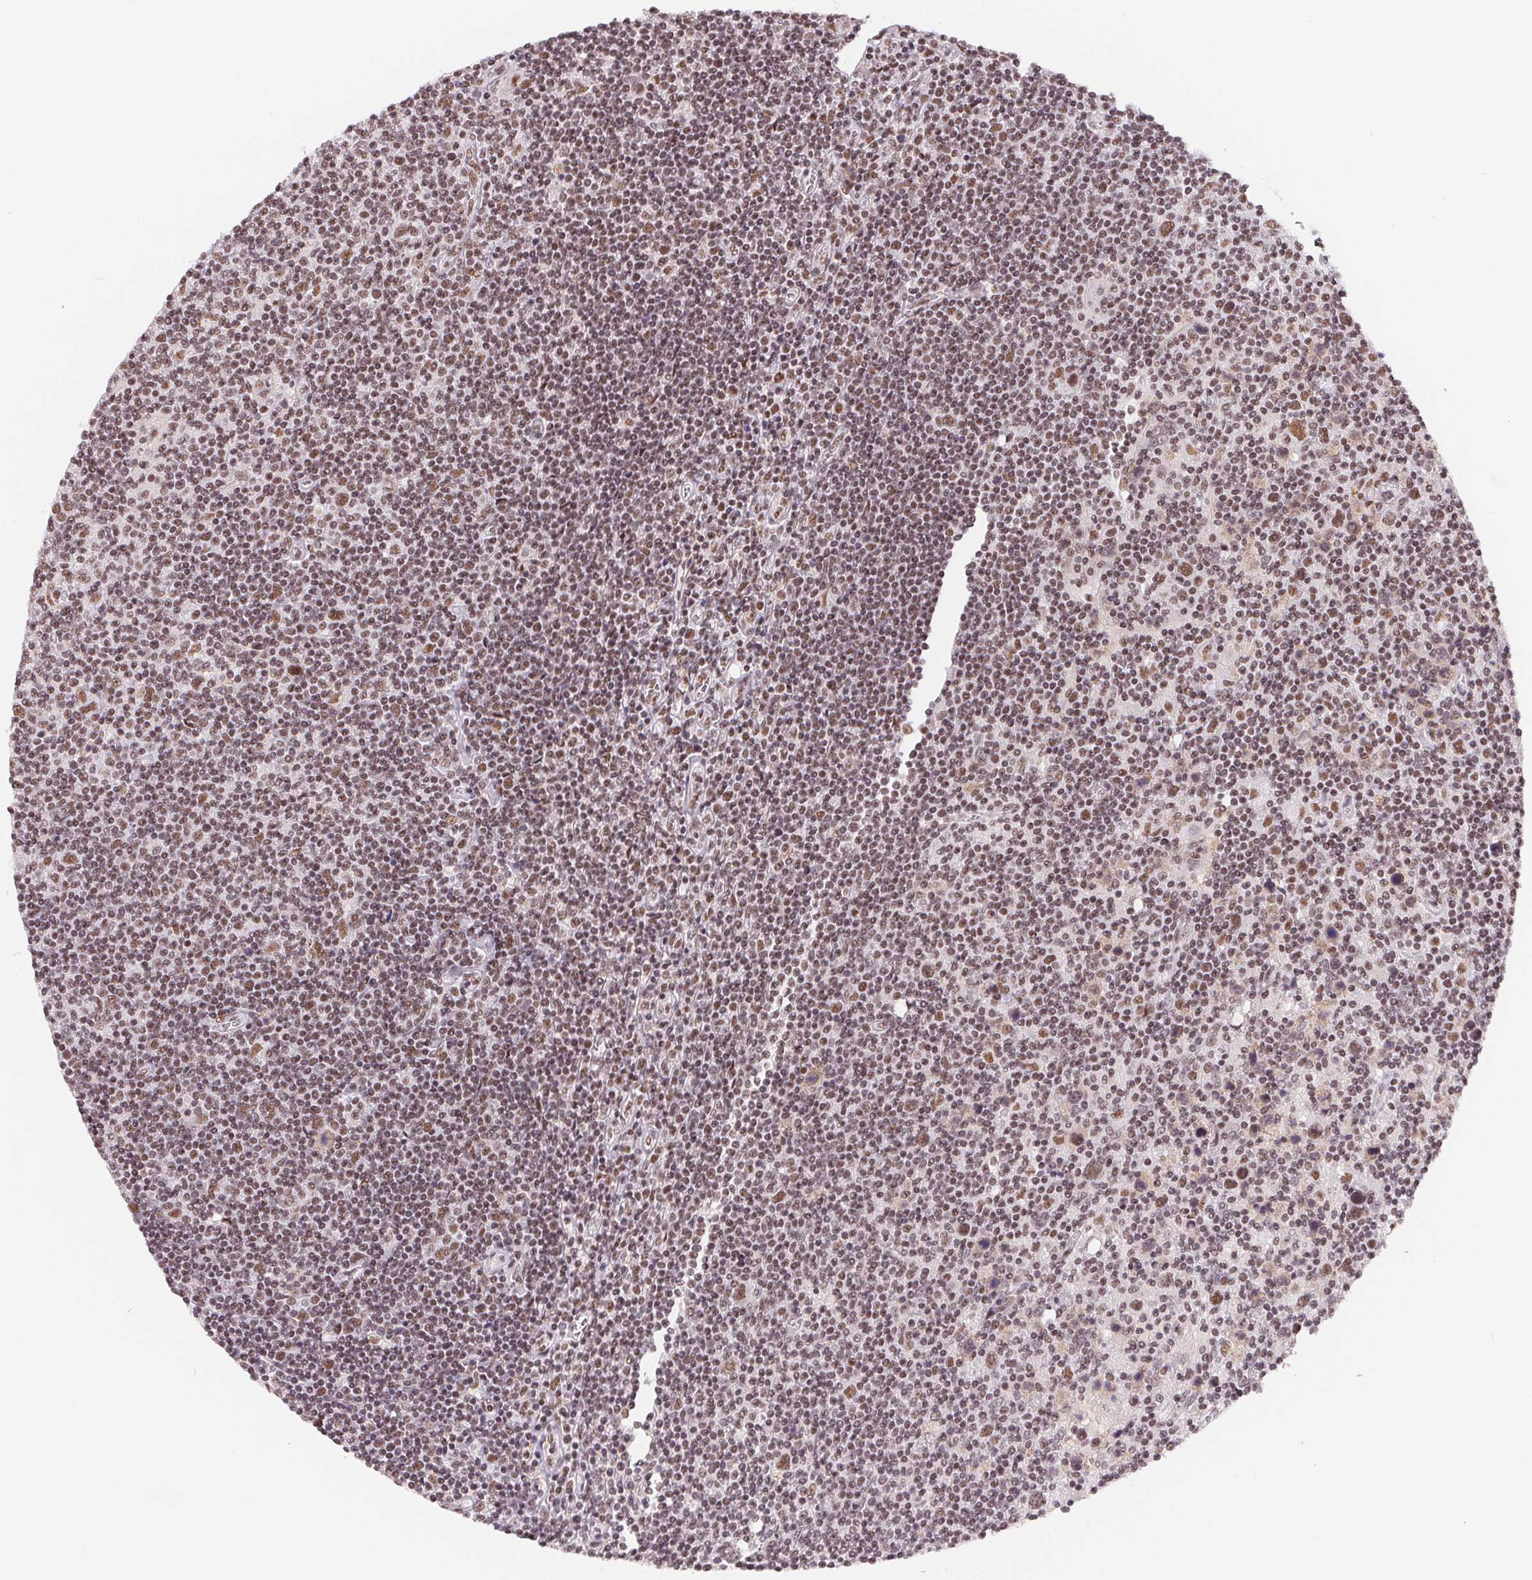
{"staining": {"intensity": "moderate", "quantity": ">75%", "location": "nuclear"}, "tissue": "lymphoma", "cell_type": "Tumor cells", "image_type": "cancer", "snomed": [{"axis": "morphology", "description": "Hodgkin's disease, NOS"}, {"axis": "topography", "description": "Lymph node"}], "caption": "Human lymphoma stained with a protein marker exhibits moderate staining in tumor cells.", "gene": "TCERG1", "patient": {"sex": "male", "age": 40}}